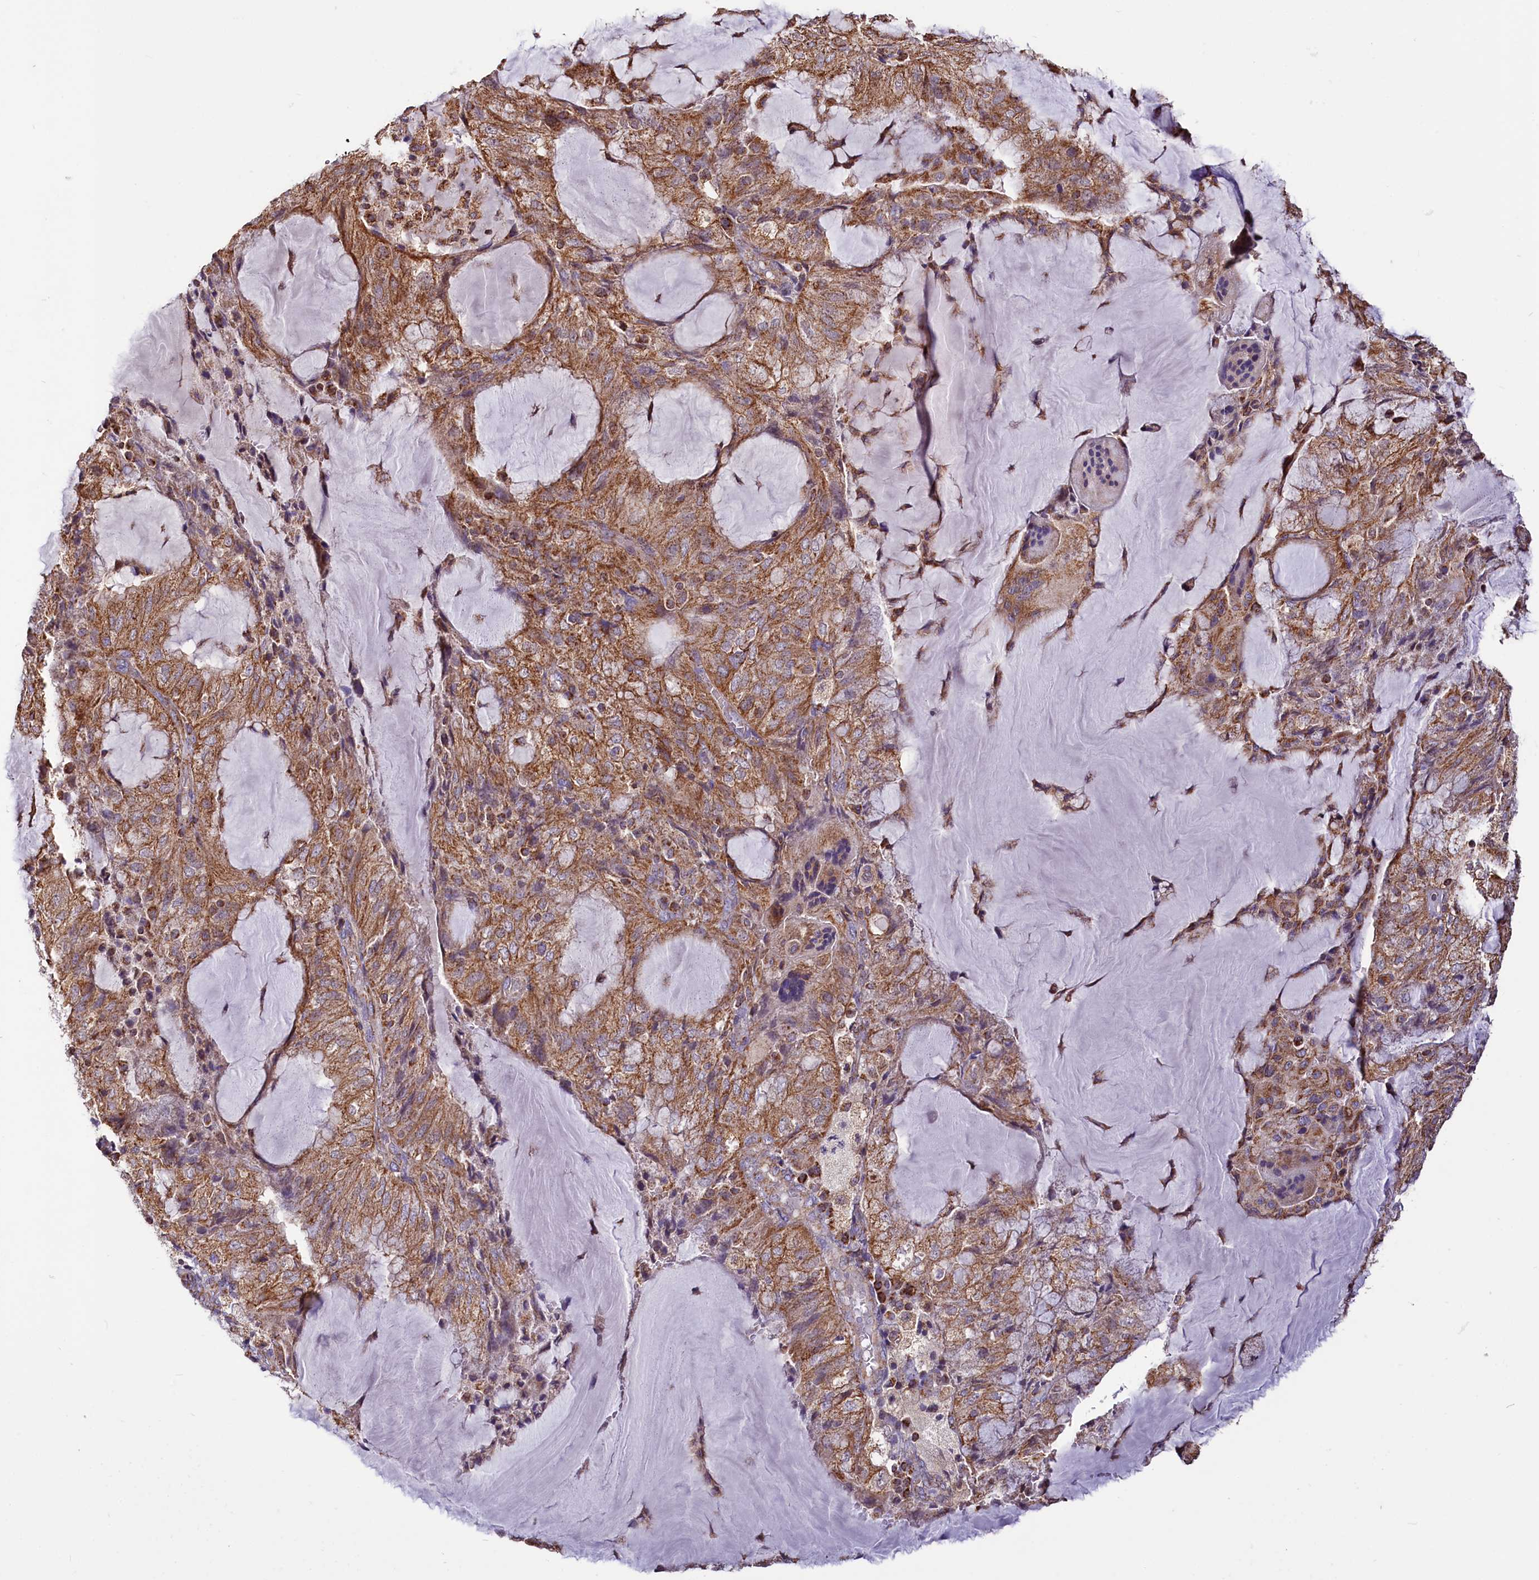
{"staining": {"intensity": "strong", "quantity": ">75%", "location": "cytoplasmic/membranous"}, "tissue": "endometrial cancer", "cell_type": "Tumor cells", "image_type": "cancer", "snomed": [{"axis": "morphology", "description": "Adenocarcinoma, NOS"}, {"axis": "topography", "description": "Endometrium"}], "caption": "Brown immunohistochemical staining in endometrial cancer demonstrates strong cytoplasmic/membranous positivity in approximately >75% of tumor cells.", "gene": "NUDT15", "patient": {"sex": "female", "age": 81}}